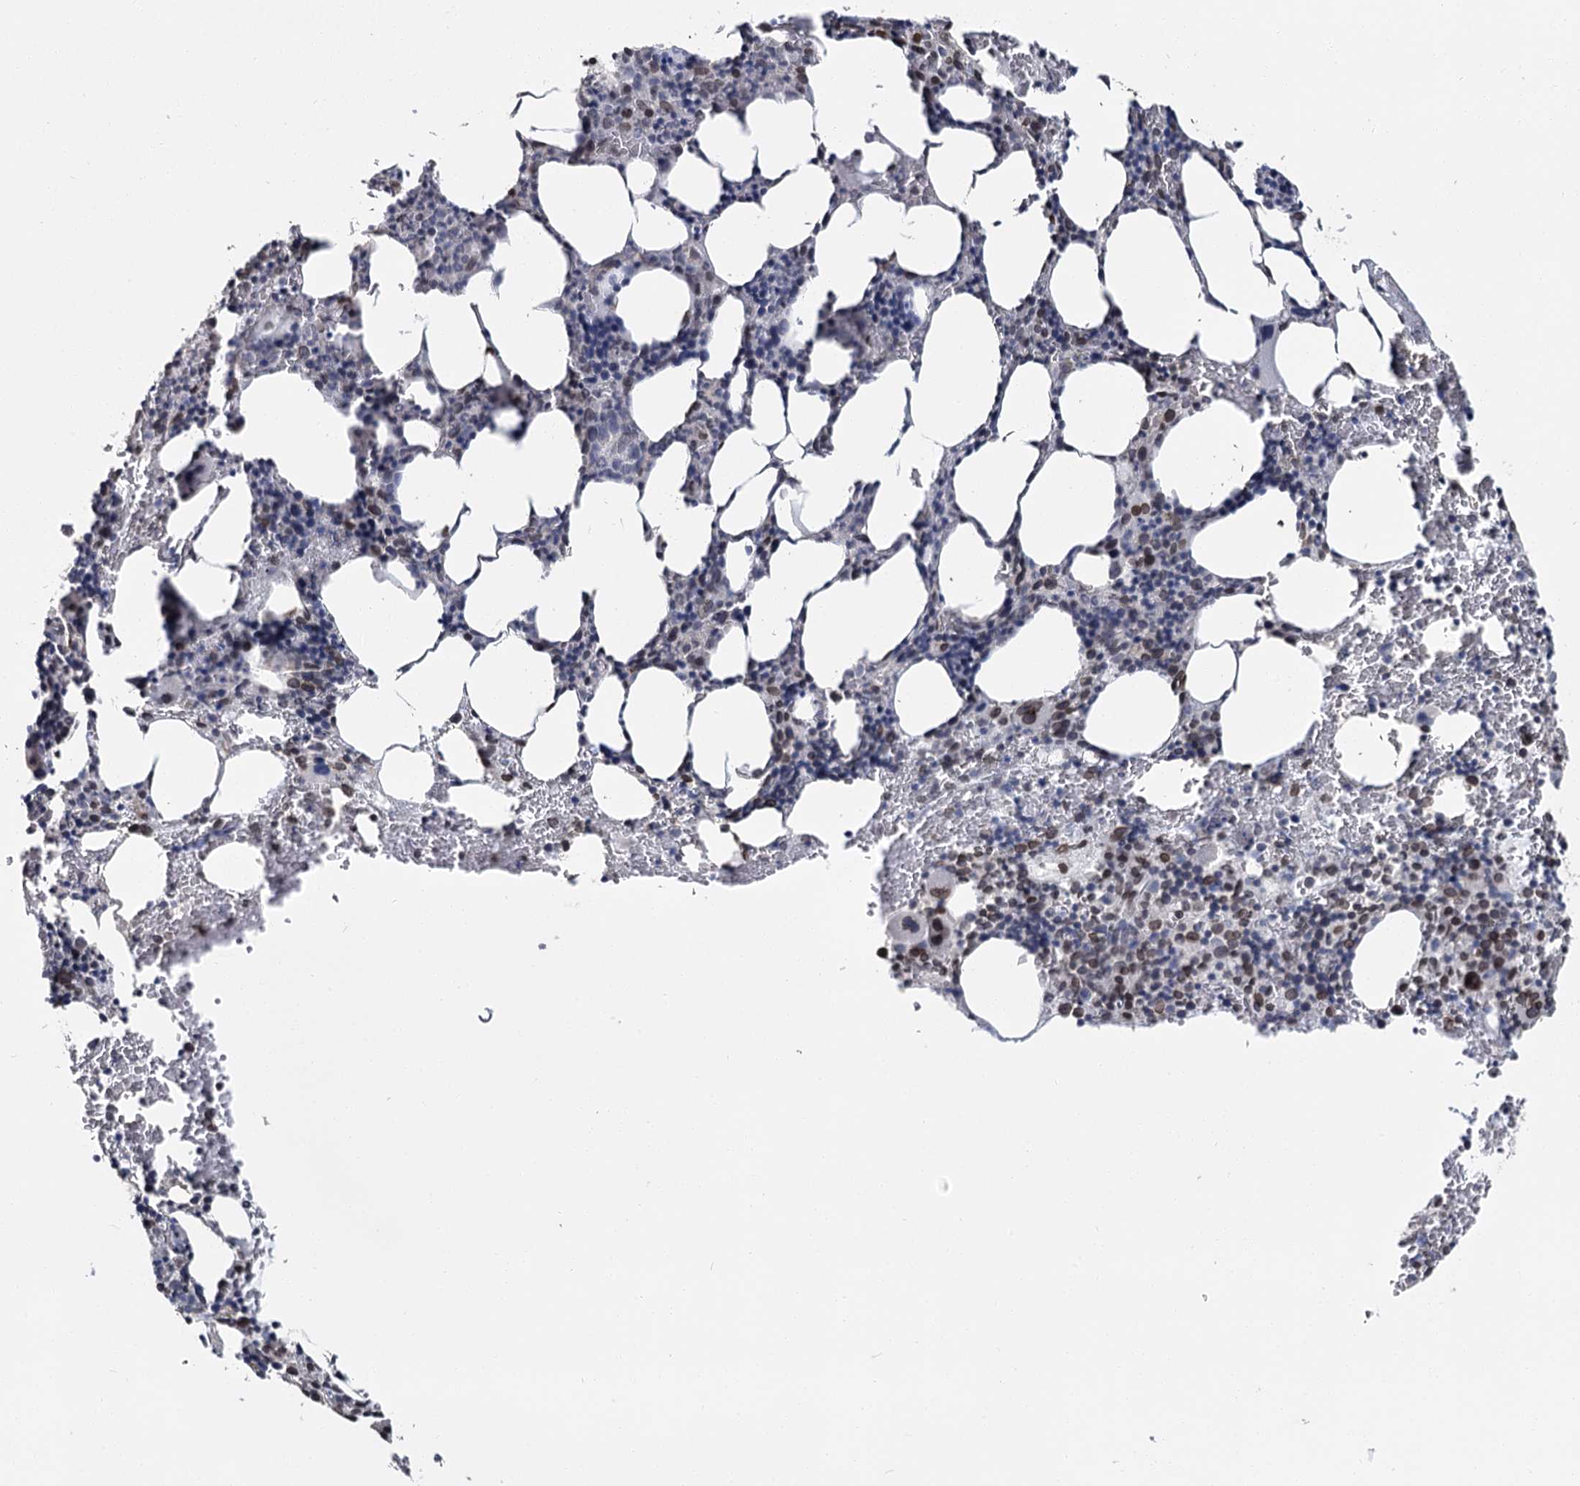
{"staining": {"intensity": "moderate", "quantity": "<25%", "location": "cytoplasmic/membranous,nuclear"}, "tissue": "bone marrow", "cell_type": "Hematopoietic cells", "image_type": "normal", "snomed": [{"axis": "morphology", "description": "Normal tissue, NOS"}, {"axis": "topography", "description": "Bone marrow"}], "caption": "Benign bone marrow was stained to show a protein in brown. There is low levels of moderate cytoplasmic/membranous,nuclear staining in approximately <25% of hematopoietic cells. (brown staining indicates protein expression, while blue staining denotes nuclei).", "gene": "KIAA0930", "patient": {"sex": "male", "age": 62}}